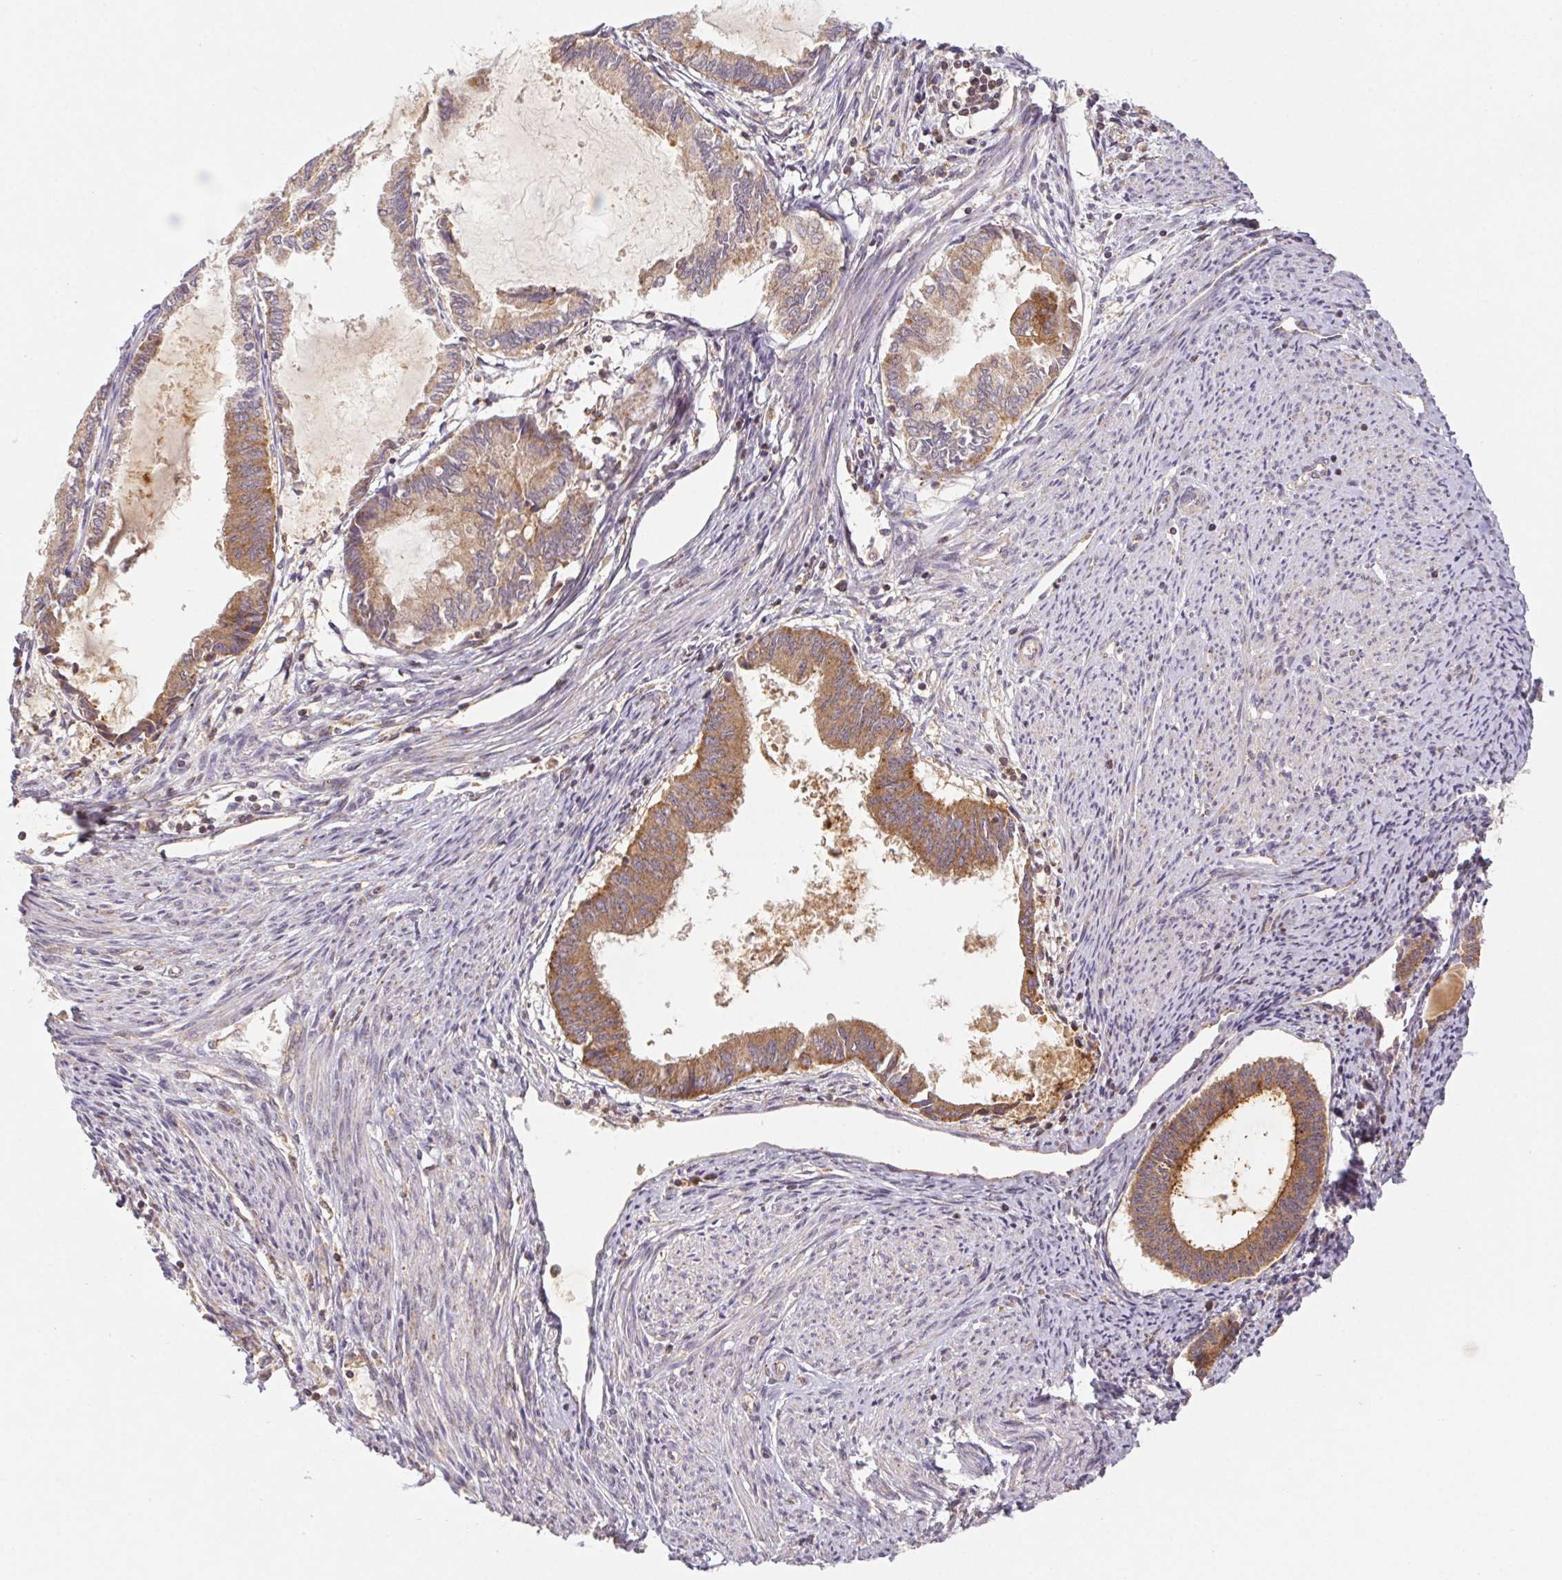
{"staining": {"intensity": "moderate", "quantity": "25%-75%", "location": "cytoplasmic/membranous"}, "tissue": "endometrial cancer", "cell_type": "Tumor cells", "image_type": "cancer", "snomed": [{"axis": "morphology", "description": "Adenocarcinoma, NOS"}, {"axis": "topography", "description": "Endometrium"}], "caption": "Human endometrial cancer (adenocarcinoma) stained with a protein marker demonstrates moderate staining in tumor cells.", "gene": "MTHFD1", "patient": {"sex": "female", "age": 86}}